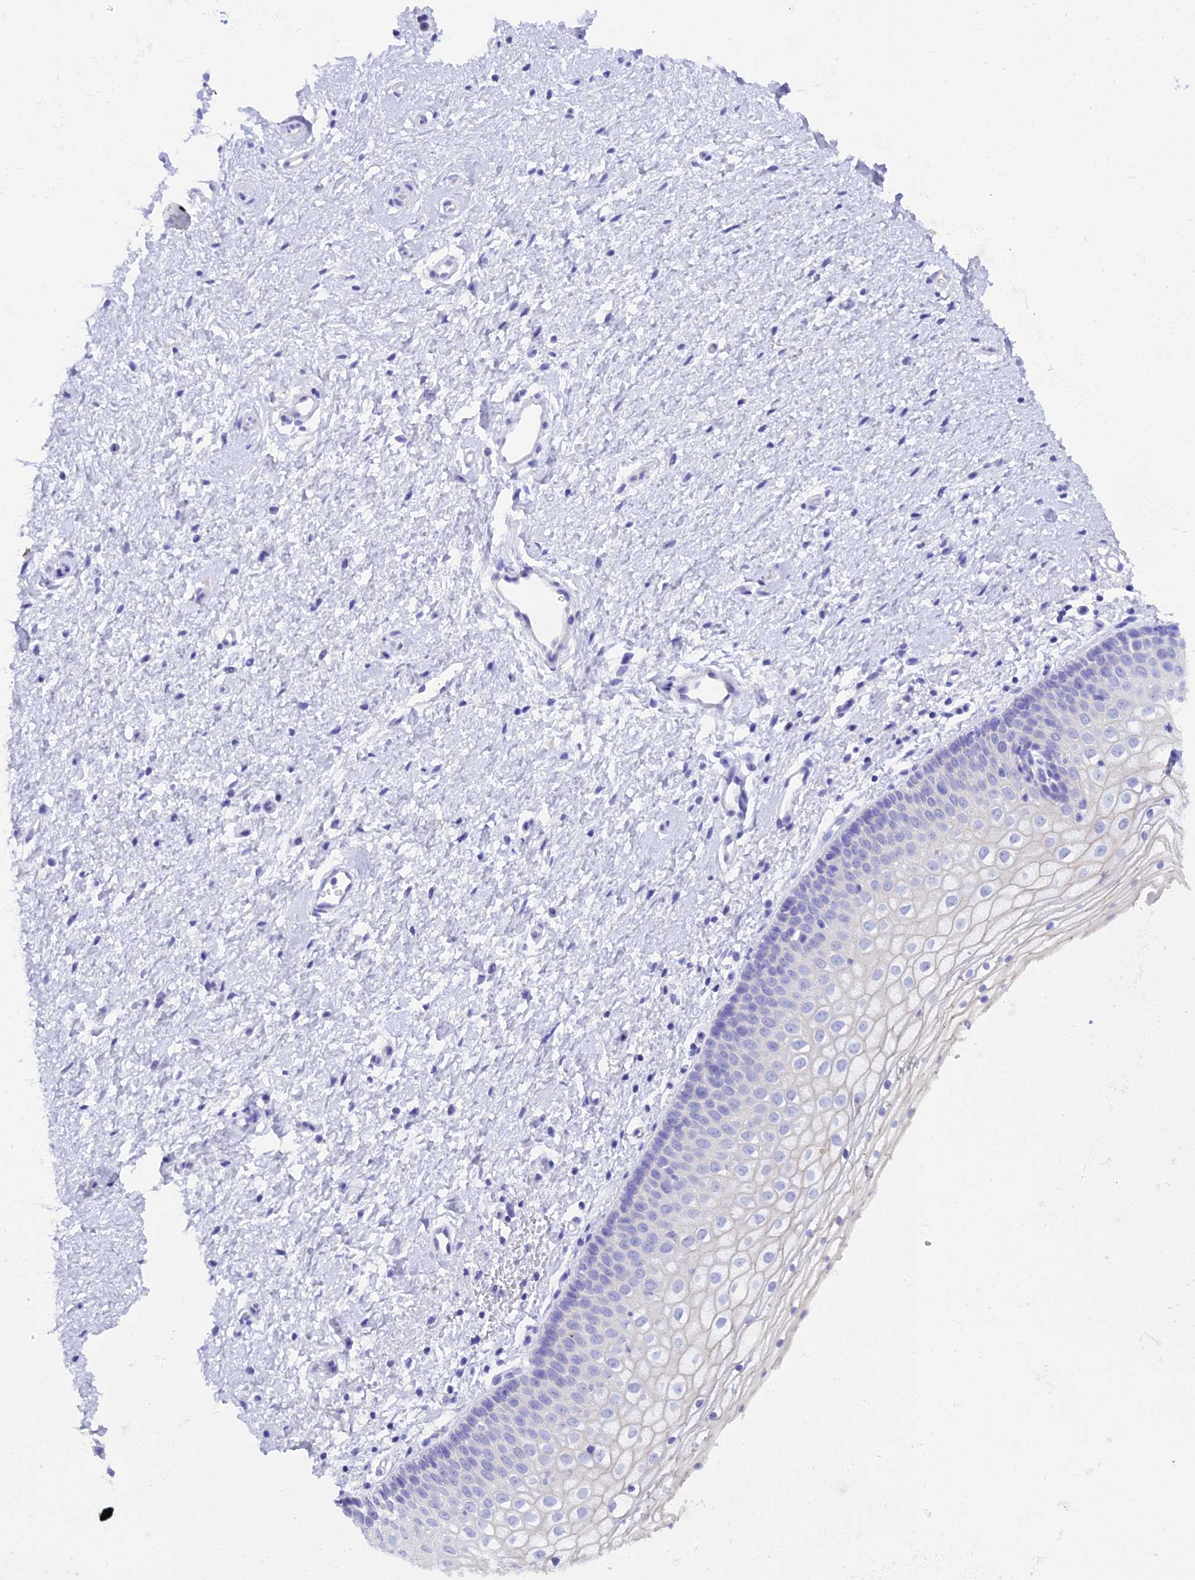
{"staining": {"intensity": "negative", "quantity": "none", "location": "none"}, "tissue": "vagina", "cell_type": "Squamous epithelial cells", "image_type": "normal", "snomed": [{"axis": "morphology", "description": "Normal tissue, NOS"}, {"axis": "topography", "description": "Vagina"}], "caption": "Immunohistochemistry photomicrograph of benign vagina stained for a protein (brown), which exhibits no positivity in squamous epithelial cells.", "gene": "REG1A", "patient": {"sex": "female", "age": 60}}